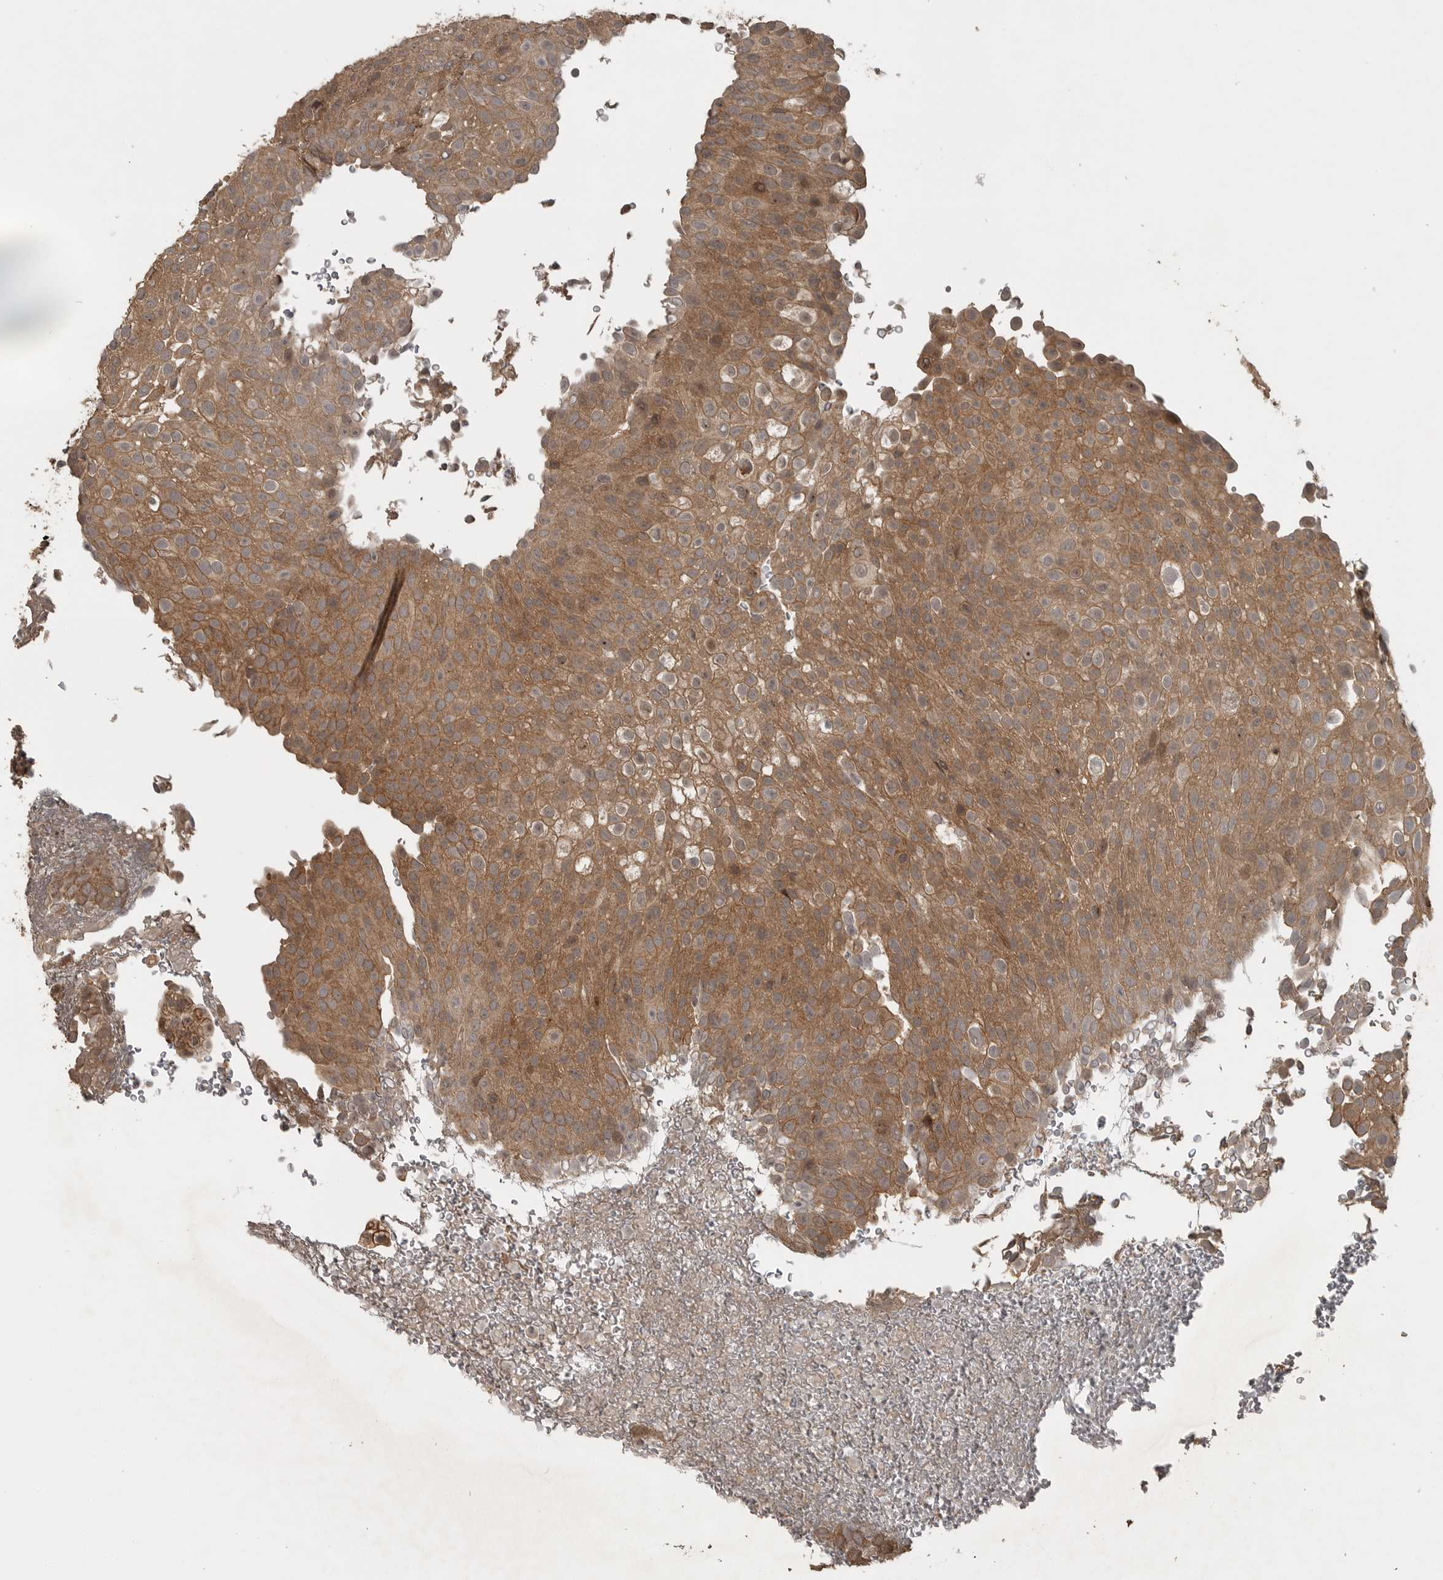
{"staining": {"intensity": "moderate", "quantity": ">75%", "location": "cytoplasmic/membranous"}, "tissue": "urothelial cancer", "cell_type": "Tumor cells", "image_type": "cancer", "snomed": [{"axis": "morphology", "description": "Urothelial carcinoma, Low grade"}, {"axis": "topography", "description": "Urinary bladder"}], "caption": "Approximately >75% of tumor cells in urothelial carcinoma (low-grade) display moderate cytoplasmic/membranous protein positivity as visualized by brown immunohistochemical staining.", "gene": "LLGL1", "patient": {"sex": "male", "age": 78}}